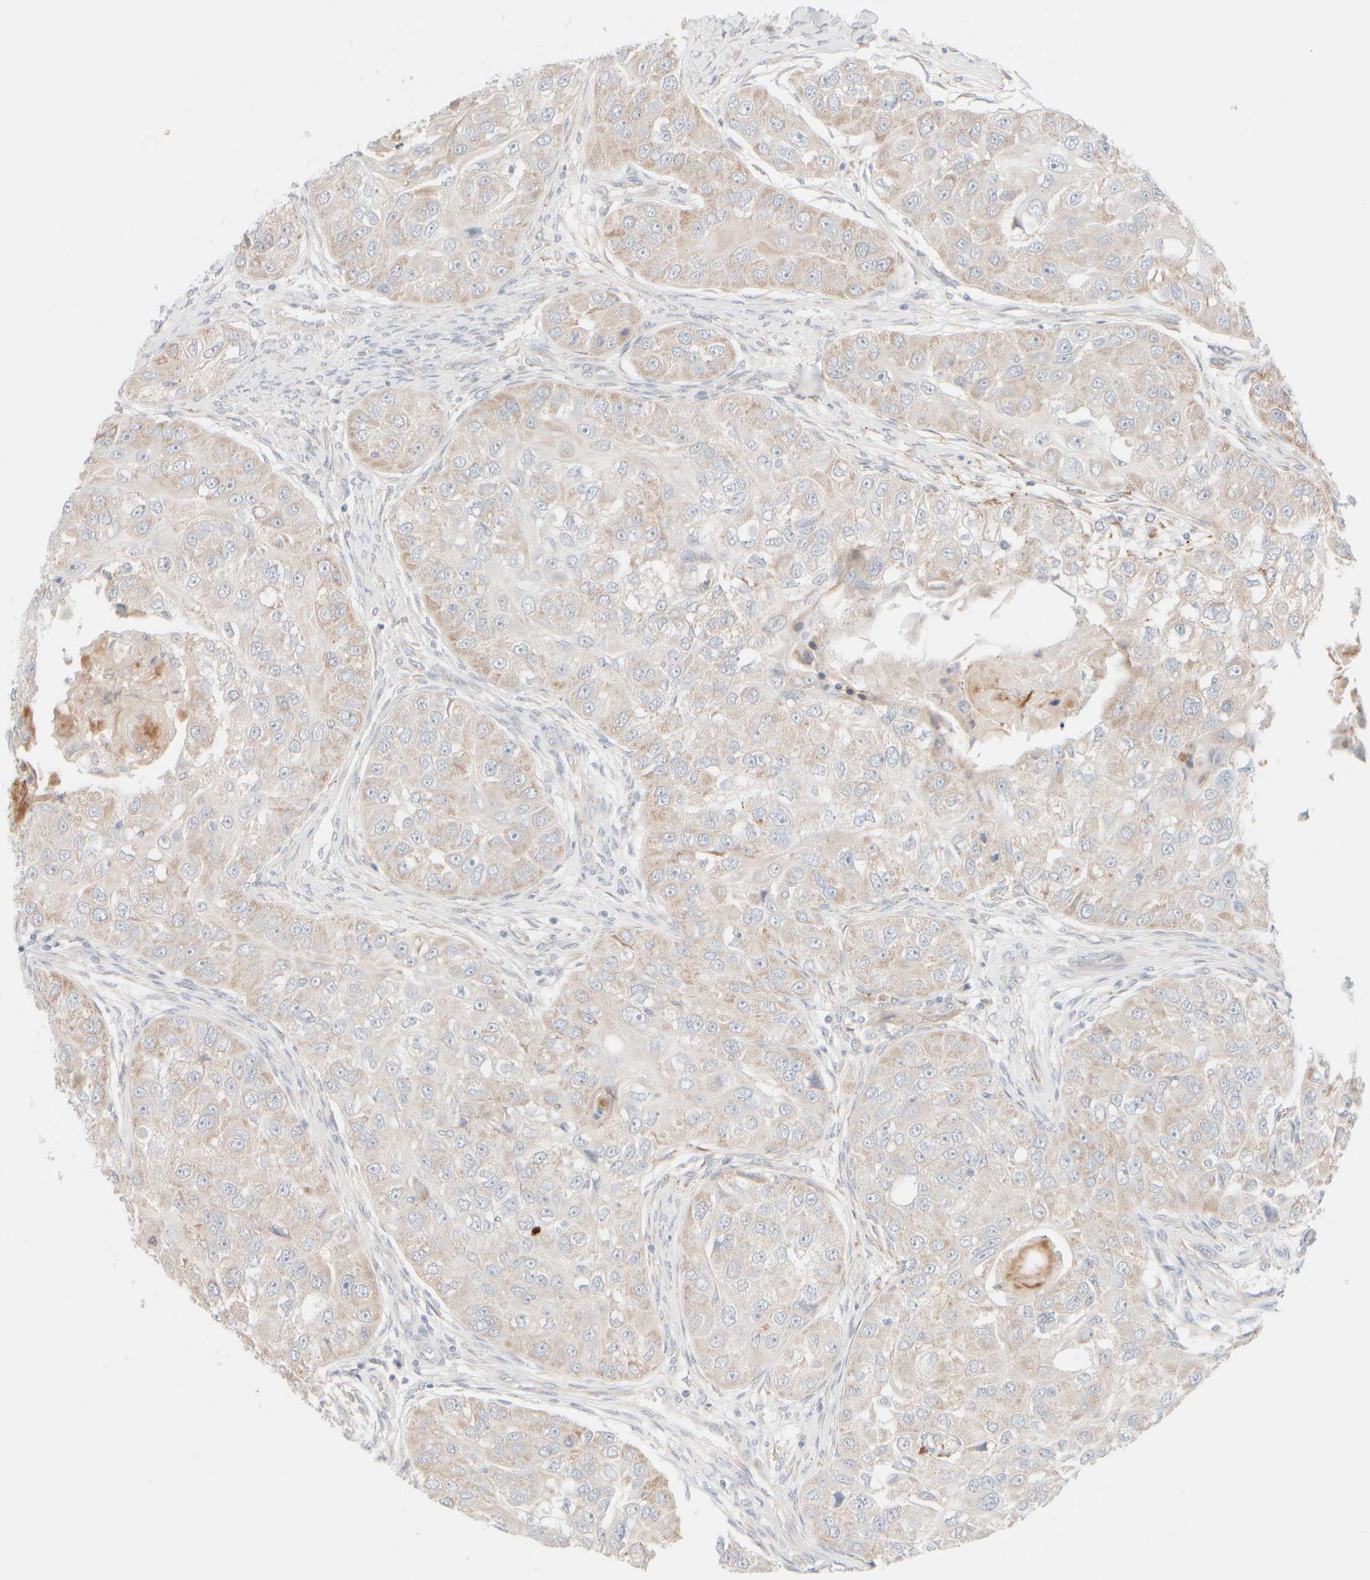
{"staining": {"intensity": "weak", "quantity": "25%-75%", "location": "cytoplasmic/membranous"}, "tissue": "head and neck cancer", "cell_type": "Tumor cells", "image_type": "cancer", "snomed": [{"axis": "morphology", "description": "Normal tissue, NOS"}, {"axis": "morphology", "description": "Squamous cell carcinoma, NOS"}, {"axis": "topography", "description": "Skeletal muscle"}, {"axis": "topography", "description": "Head-Neck"}], "caption": "Immunohistochemistry of head and neck cancer reveals low levels of weak cytoplasmic/membranous positivity in approximately 25%-75% of tumor cells.", "gene": "UNC13B", "patient": {"sex": "male", "age": 51}}